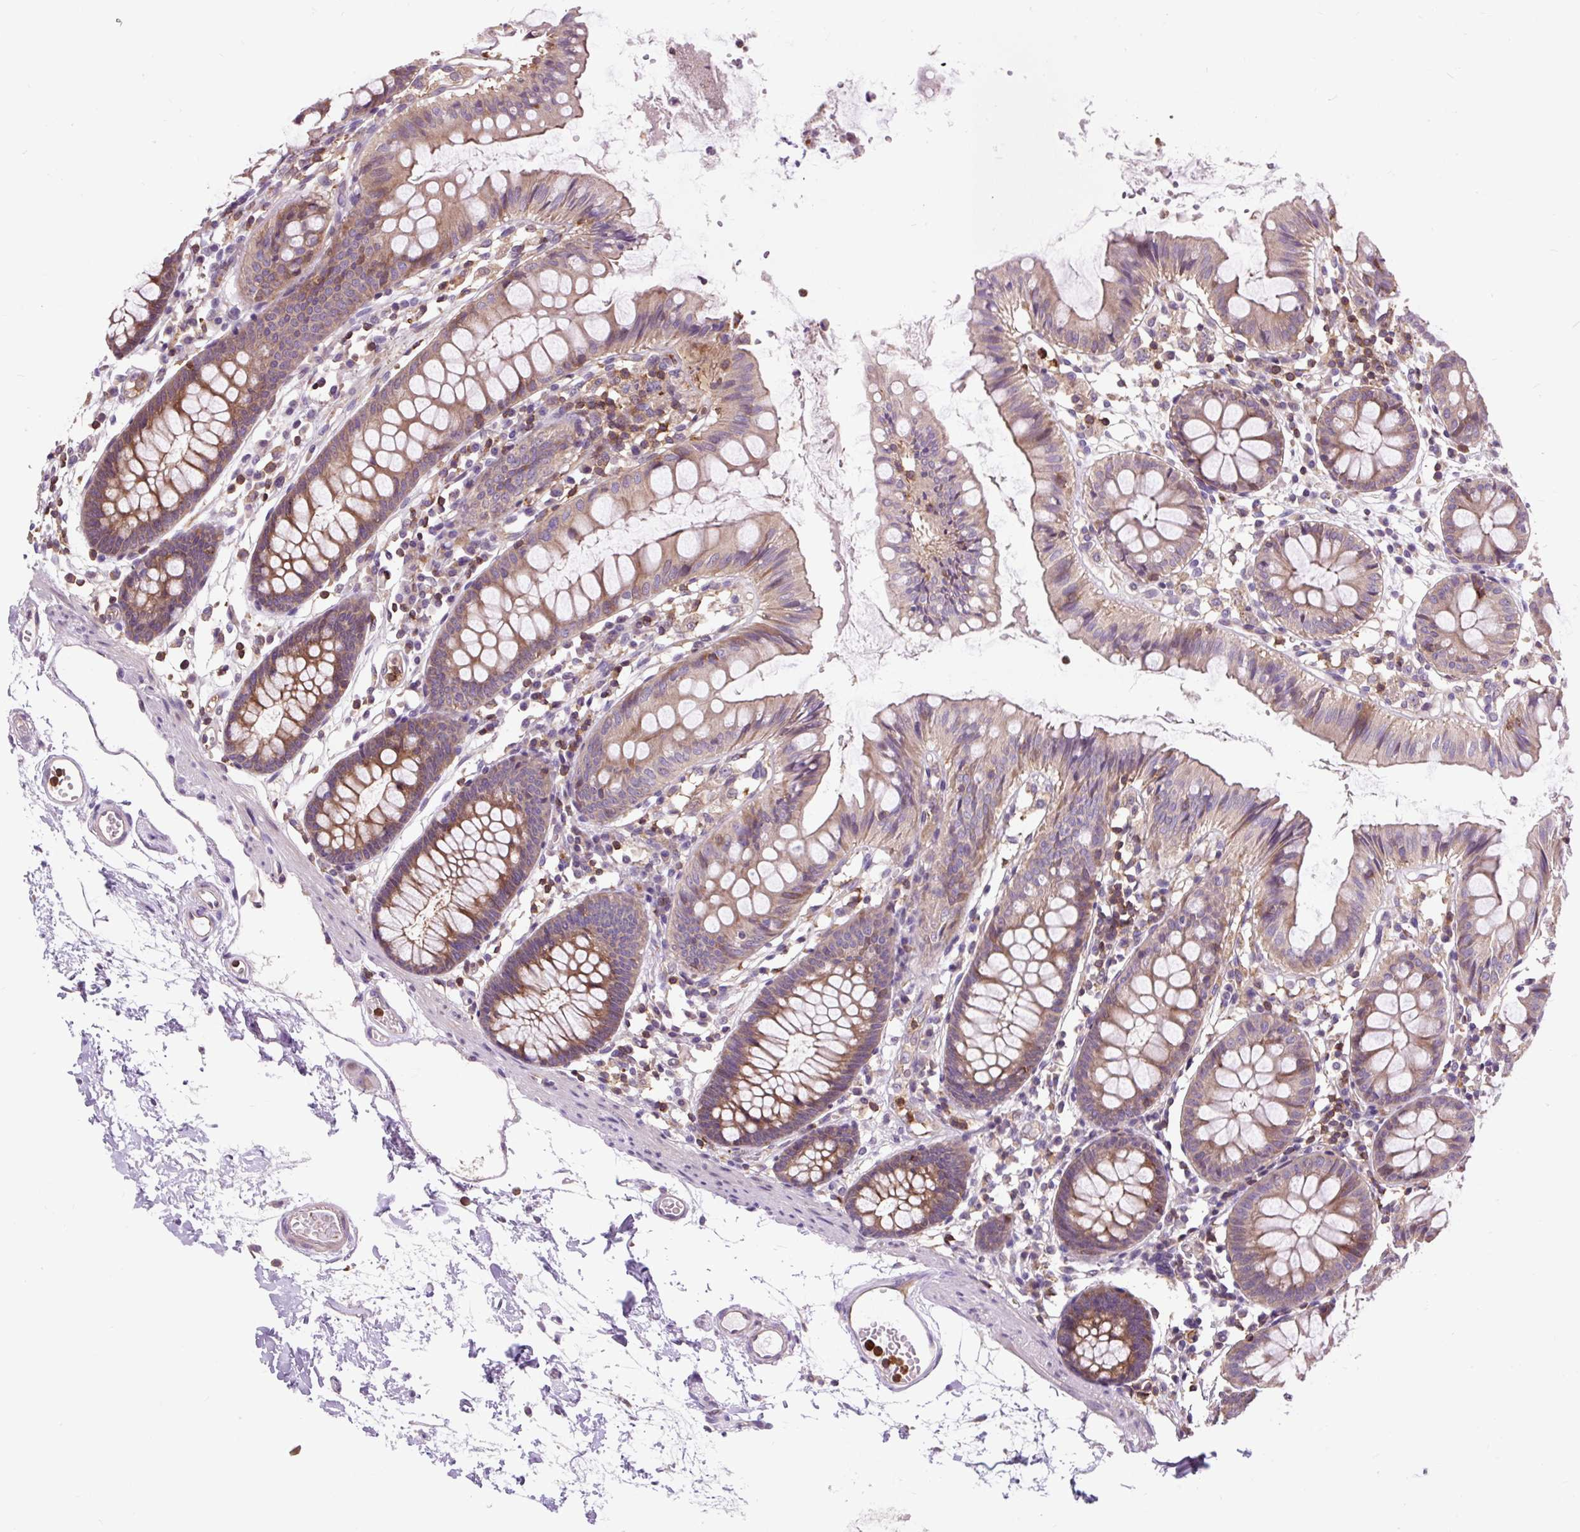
{"staining": {"intensity": "moderate", "quantity": ">75%", "location": "cytoplasmic/membranous"}, "tissue": "colon", "cell_type": "Endothelial cells", "image_type": "normal", "snomed": [{"axis": "morphology", "description": "Normal tissue, NOS"}, {"axis": "topography", "description": "Colon"}], "caption": "Benign colon demonstrates moderate cytoplasmic/membranous expression in about >75% of endothelial cells, visualized by immunohistochemistry.", "gene": "CISD3", "patient": {"sex": "female", "age": 84}}